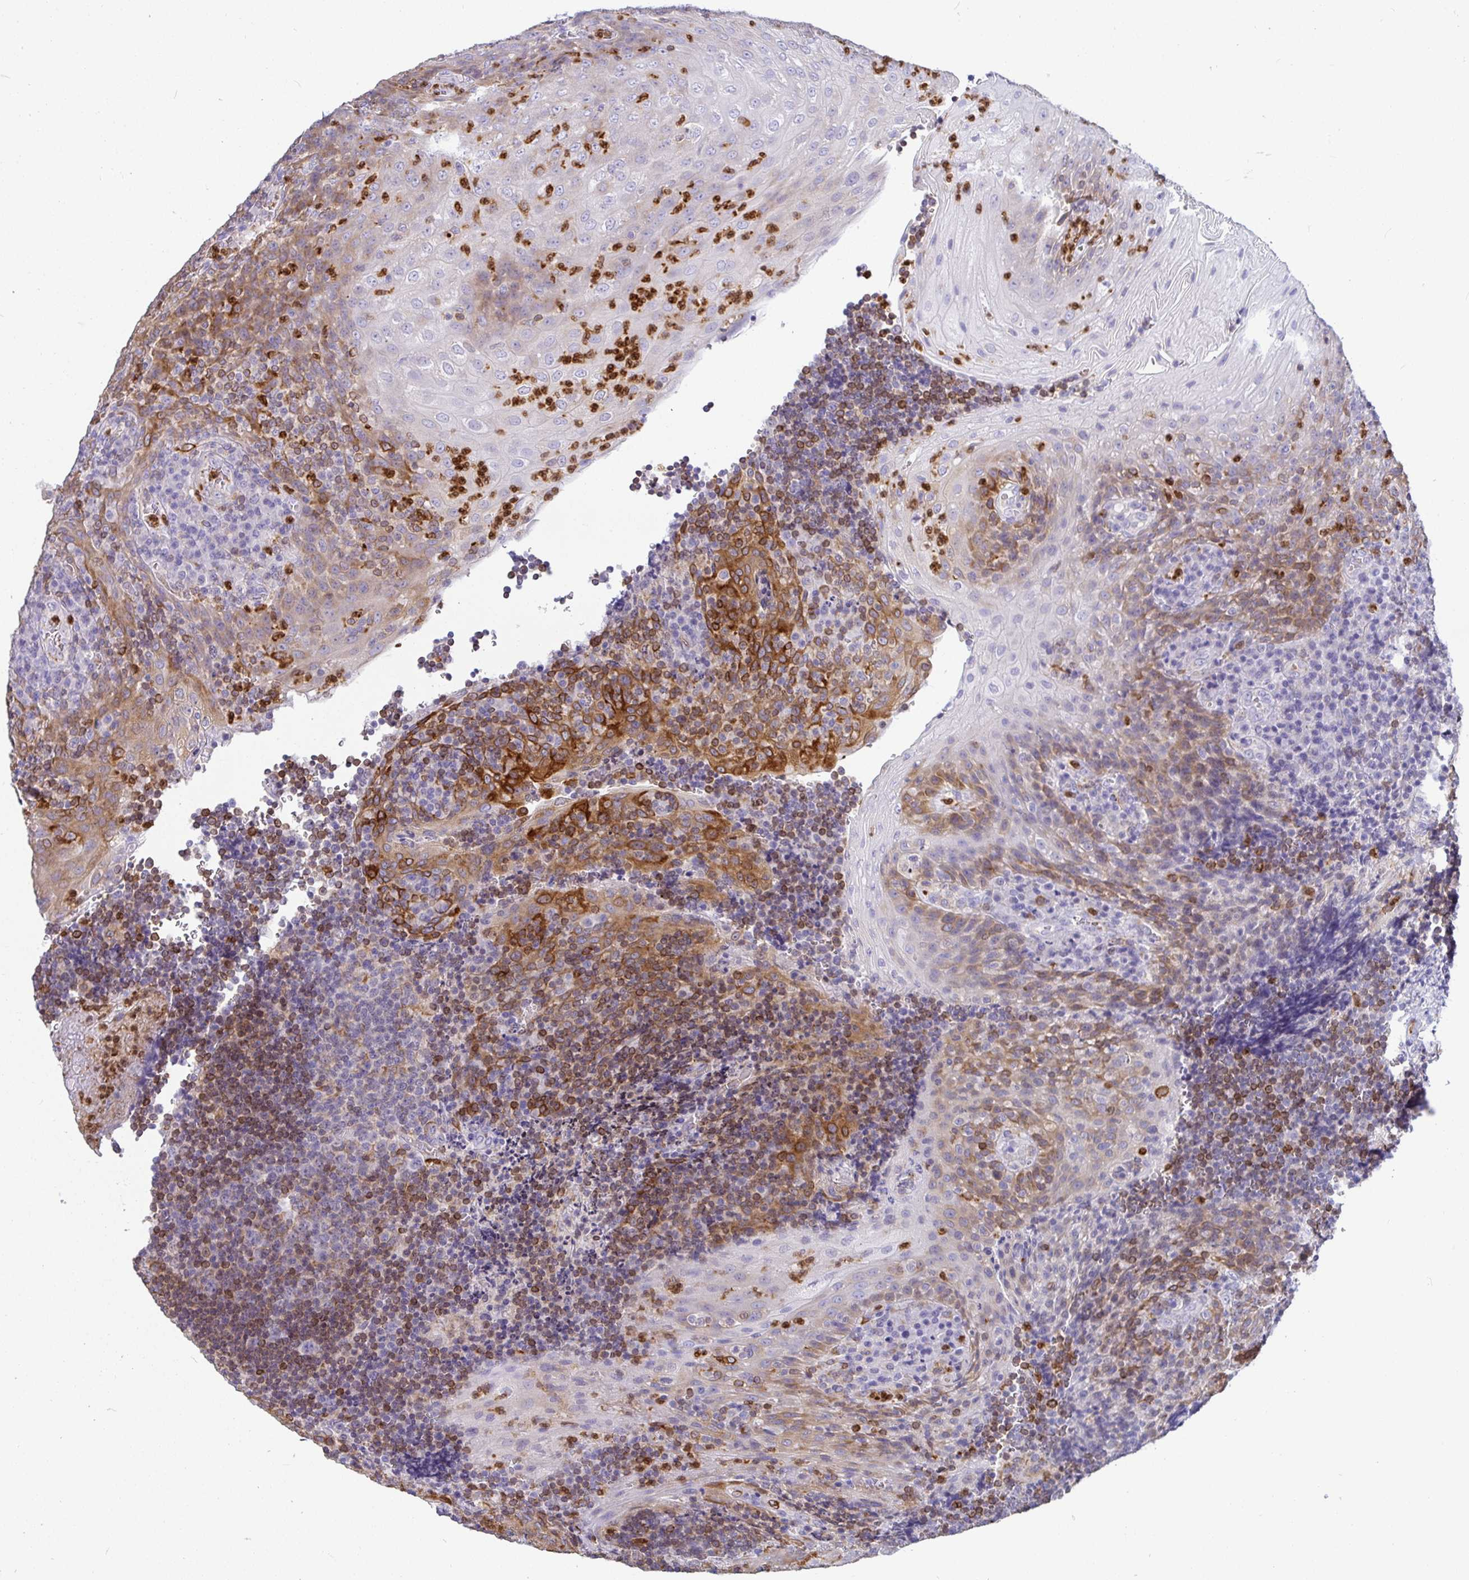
{"staining": {"intensity": "moderate", "quantity": "<25%", "location": "cytoplasmic/membranous"}, "tissue": "tonsil", "cell_type": "Germinal center cells", "image_type": "normal", "snomed": [{"axis": "morphology", "description": "Normal tissue, NOS"}, {"axis": "topography", "description": "Tonsil"}], "caption": "About <25% of germinal center cells in benign tonsil exhibit moderate cytoplasmic/membranous protein positivity as visualized by brown immunohistochemical staining.", "gene": "TP53I11", "patient": {"sex": "male", "age": 17}}